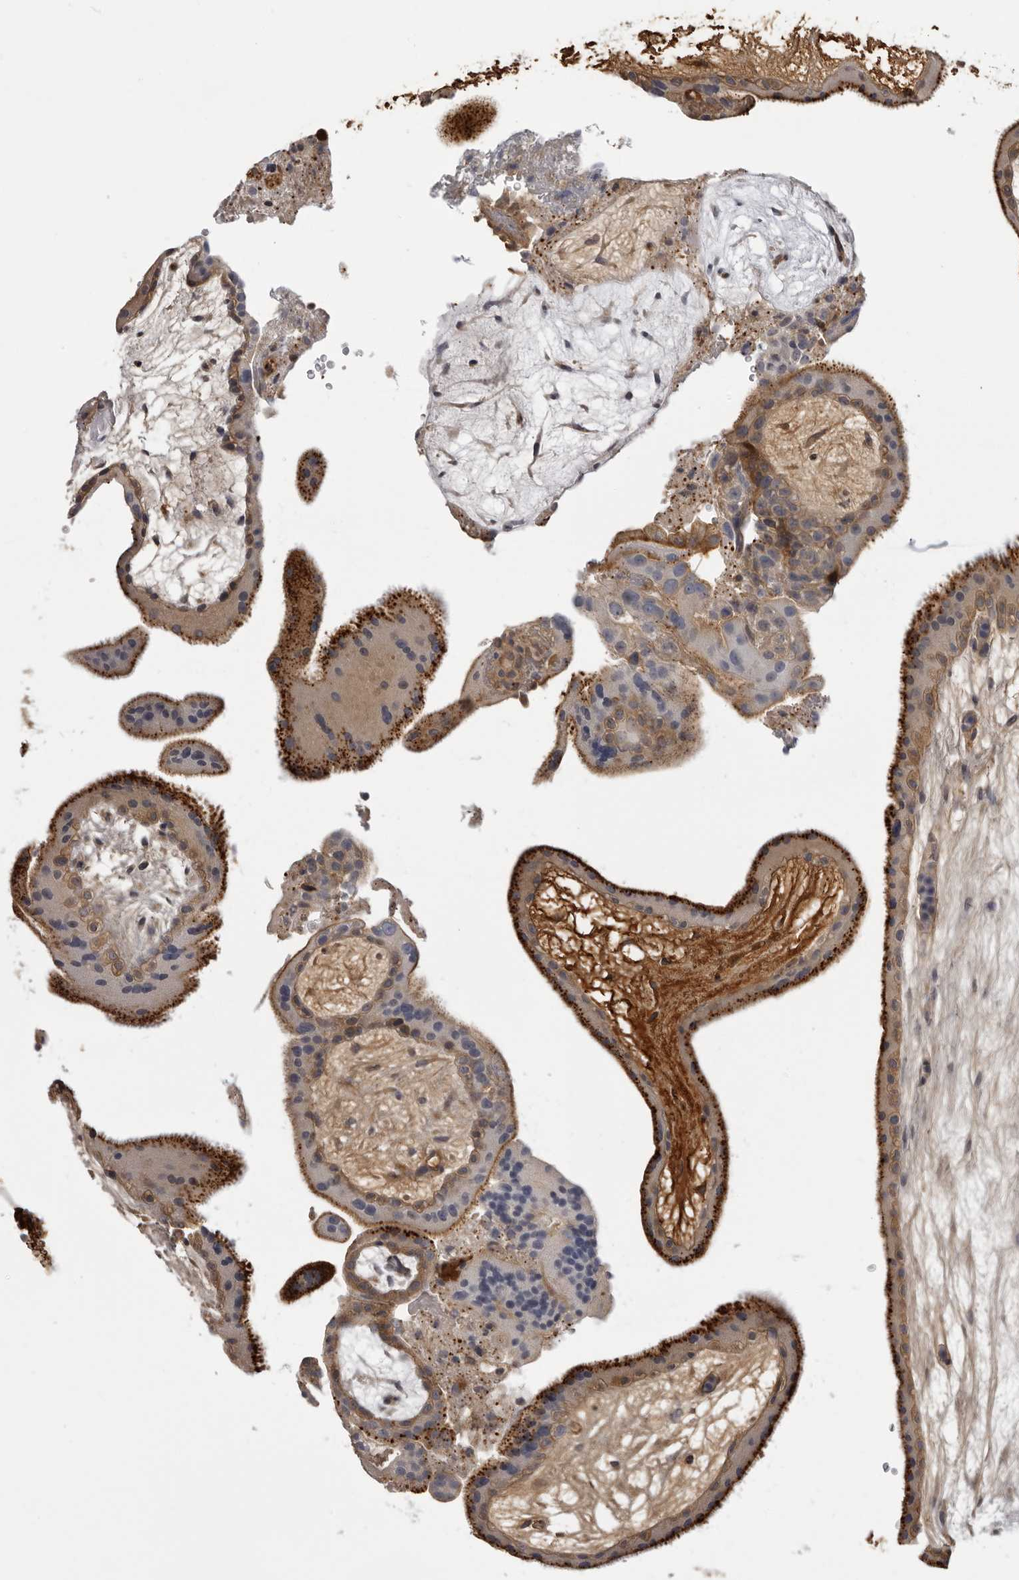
{"staining": {"intensity": "strong", "quantity": "25%-75%", "location": "cytoplasmic/membranous"}, "tissue": "placenta", "cell_type": "Trophoblastic cells", "image_type": "normal", "snomed": [{"axis": "morphology", "description": "Normal tissue, NOS"}, {"axis": "topography", "description": "Placenta"}], "caption": "IHC of normal placenta demonstrates high levels of strong cytoplasmic/membranous positivity in approximately 25%-75% of trophoblastic cells.", "gene": "PLEKHF2", "patient": {"sex": "female", "age": 19}}